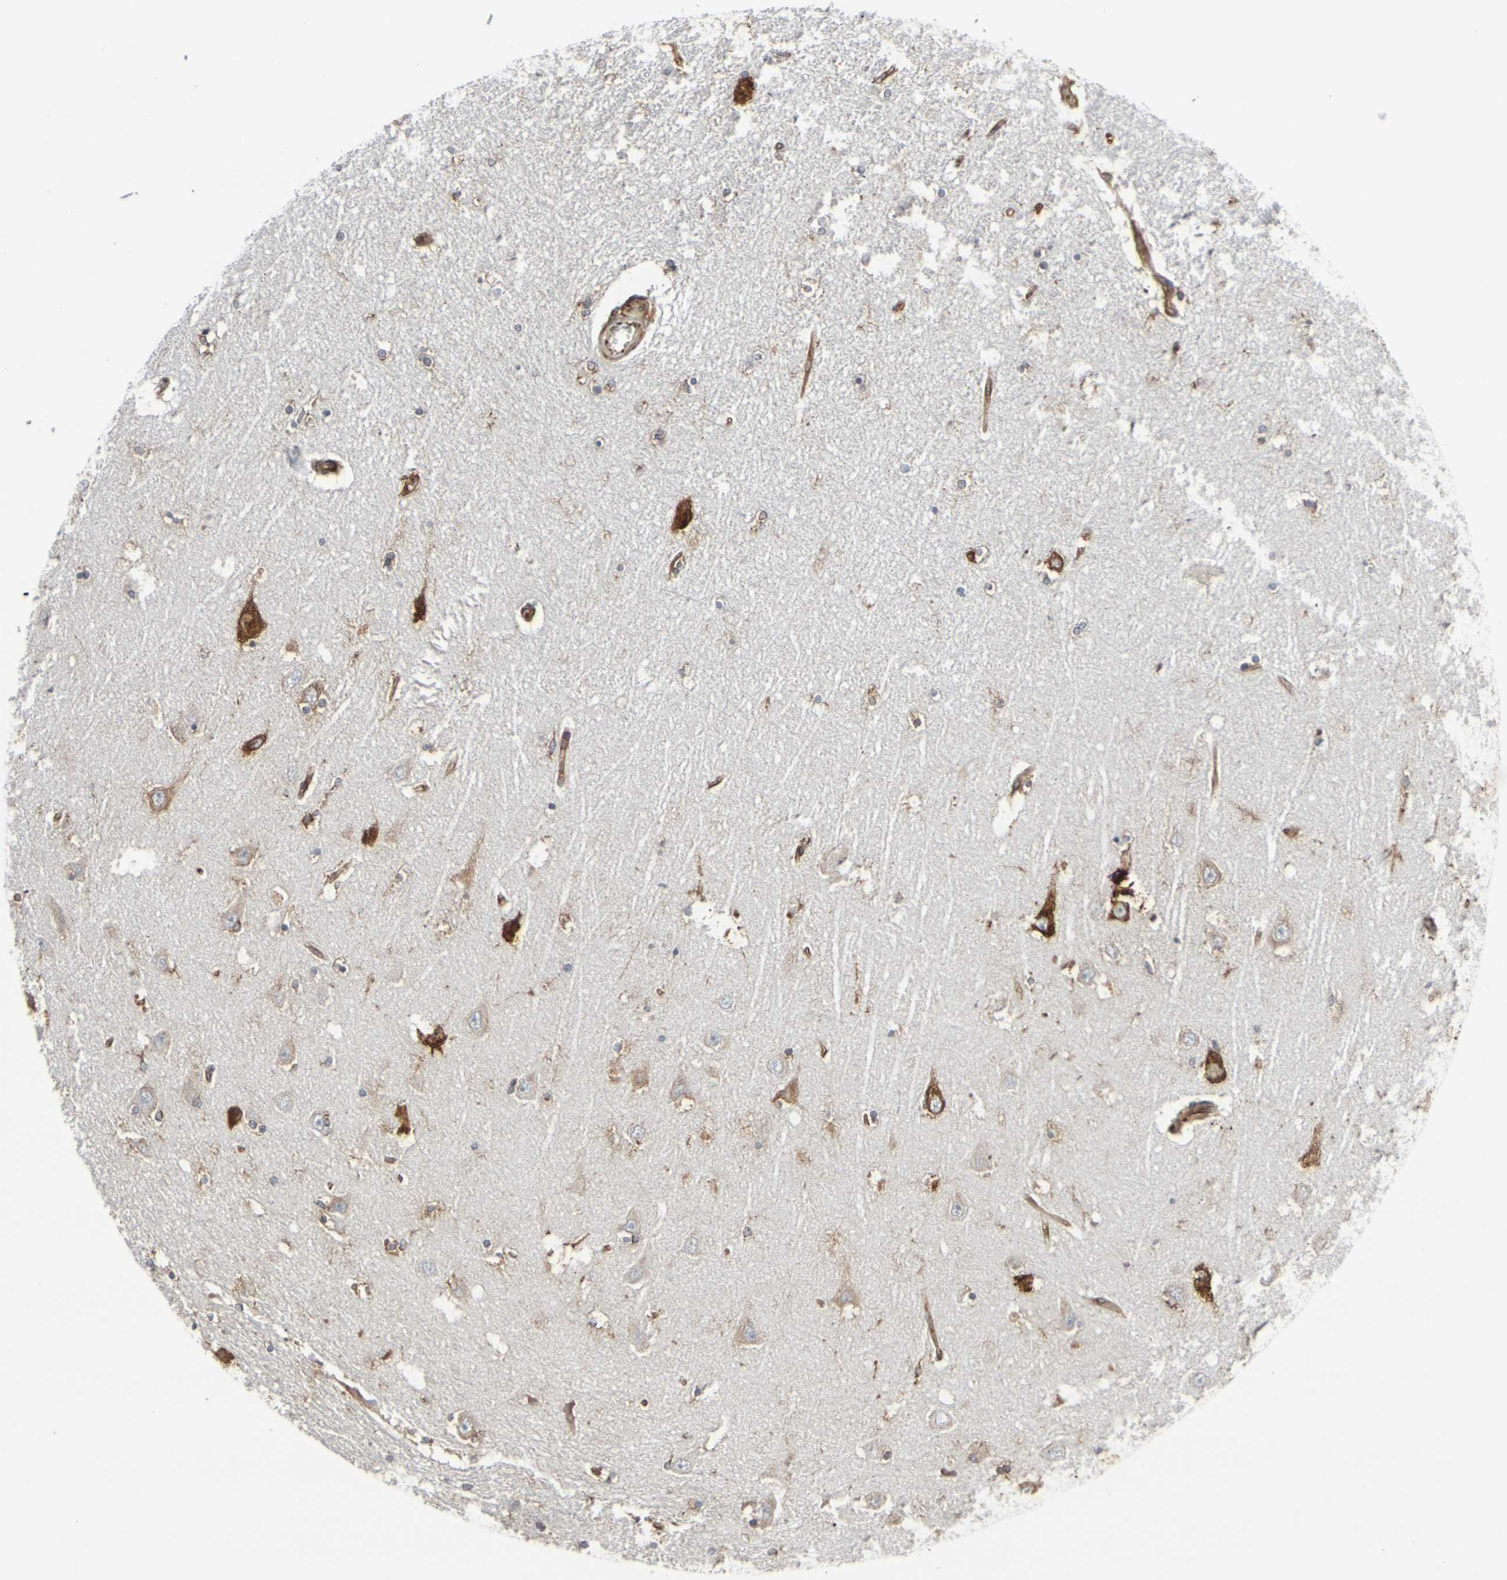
{"staining": {"intensity": "moderate", "quantity": "<25%", "location": "cytoplasmic/membranous"}, "tissue": "hippocampus", "cell_type": "Glial cells", "image_type": "normal", "snomed": [{"axis": "morphology", "description": "Normal tissue, NOS"}, {"axis": "topography", "description": "Hippocampus"}], "caption": "Glial cells show low levels of moderate cytoplasmic/membranous staining in approximately <25% of cells in unremarkable human hippocampus. (DAB IHC, brown staining for protein, blue staining for nuclei).", "gene": "MARCHF2", "patient": {"sex": "female", "age": 54}}